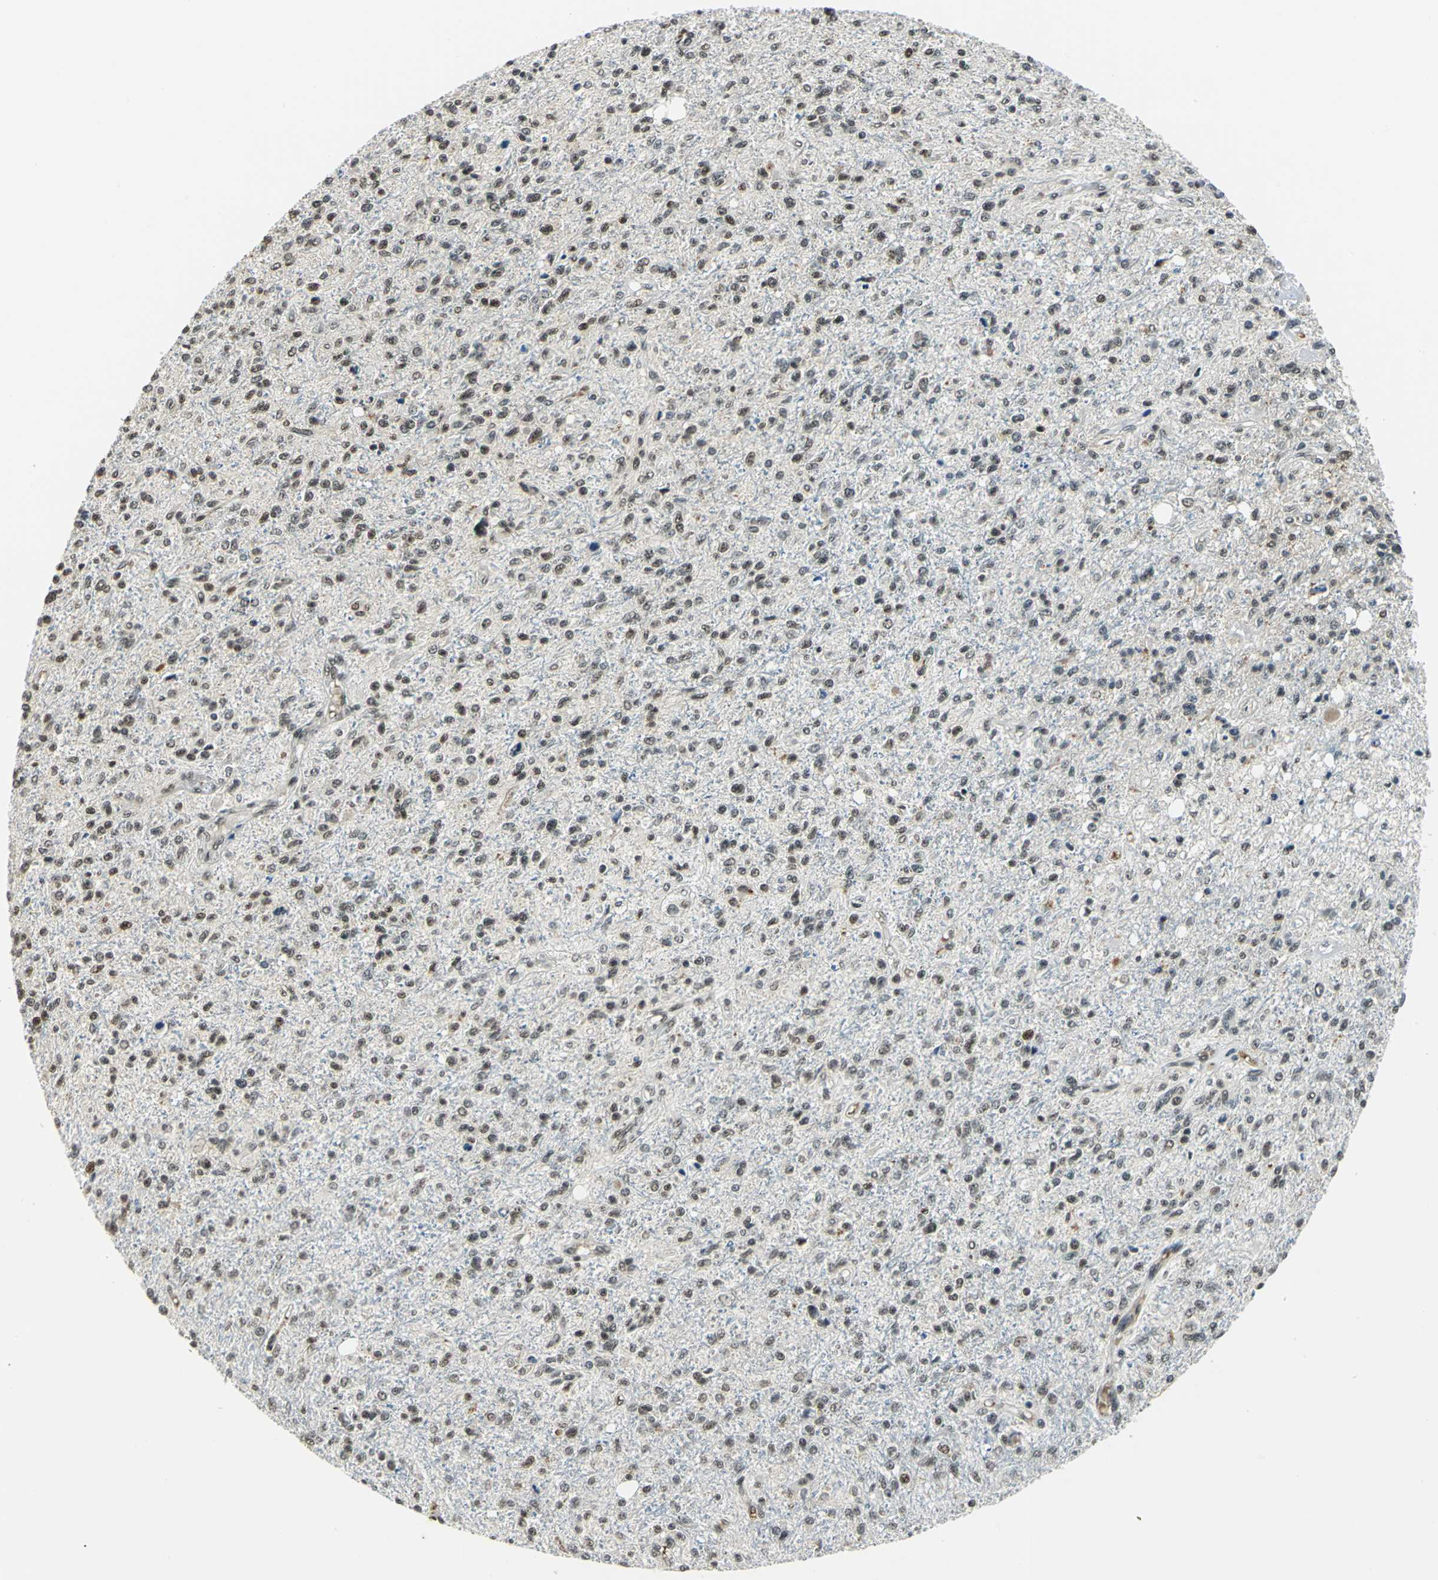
{"staining": {"intensity": "moderate", "quantity": ">75%", "location": "nuclear"}, "tissue": "glioma", "cell_type": "Tumor cells", "image_type": "cancer", "snomed": [{"axis": "morphology", "description": "Glioma, malignant, High grade"}, {"axis": "topography", "description": "Cerebral cortex"}], "caption": "A medium amount of moderate nuclear positivity is present in about >75% of tumor cells in glioma tissue.", "gene": "KAT6B", "patient": {"sex": "male", "age": 76}}